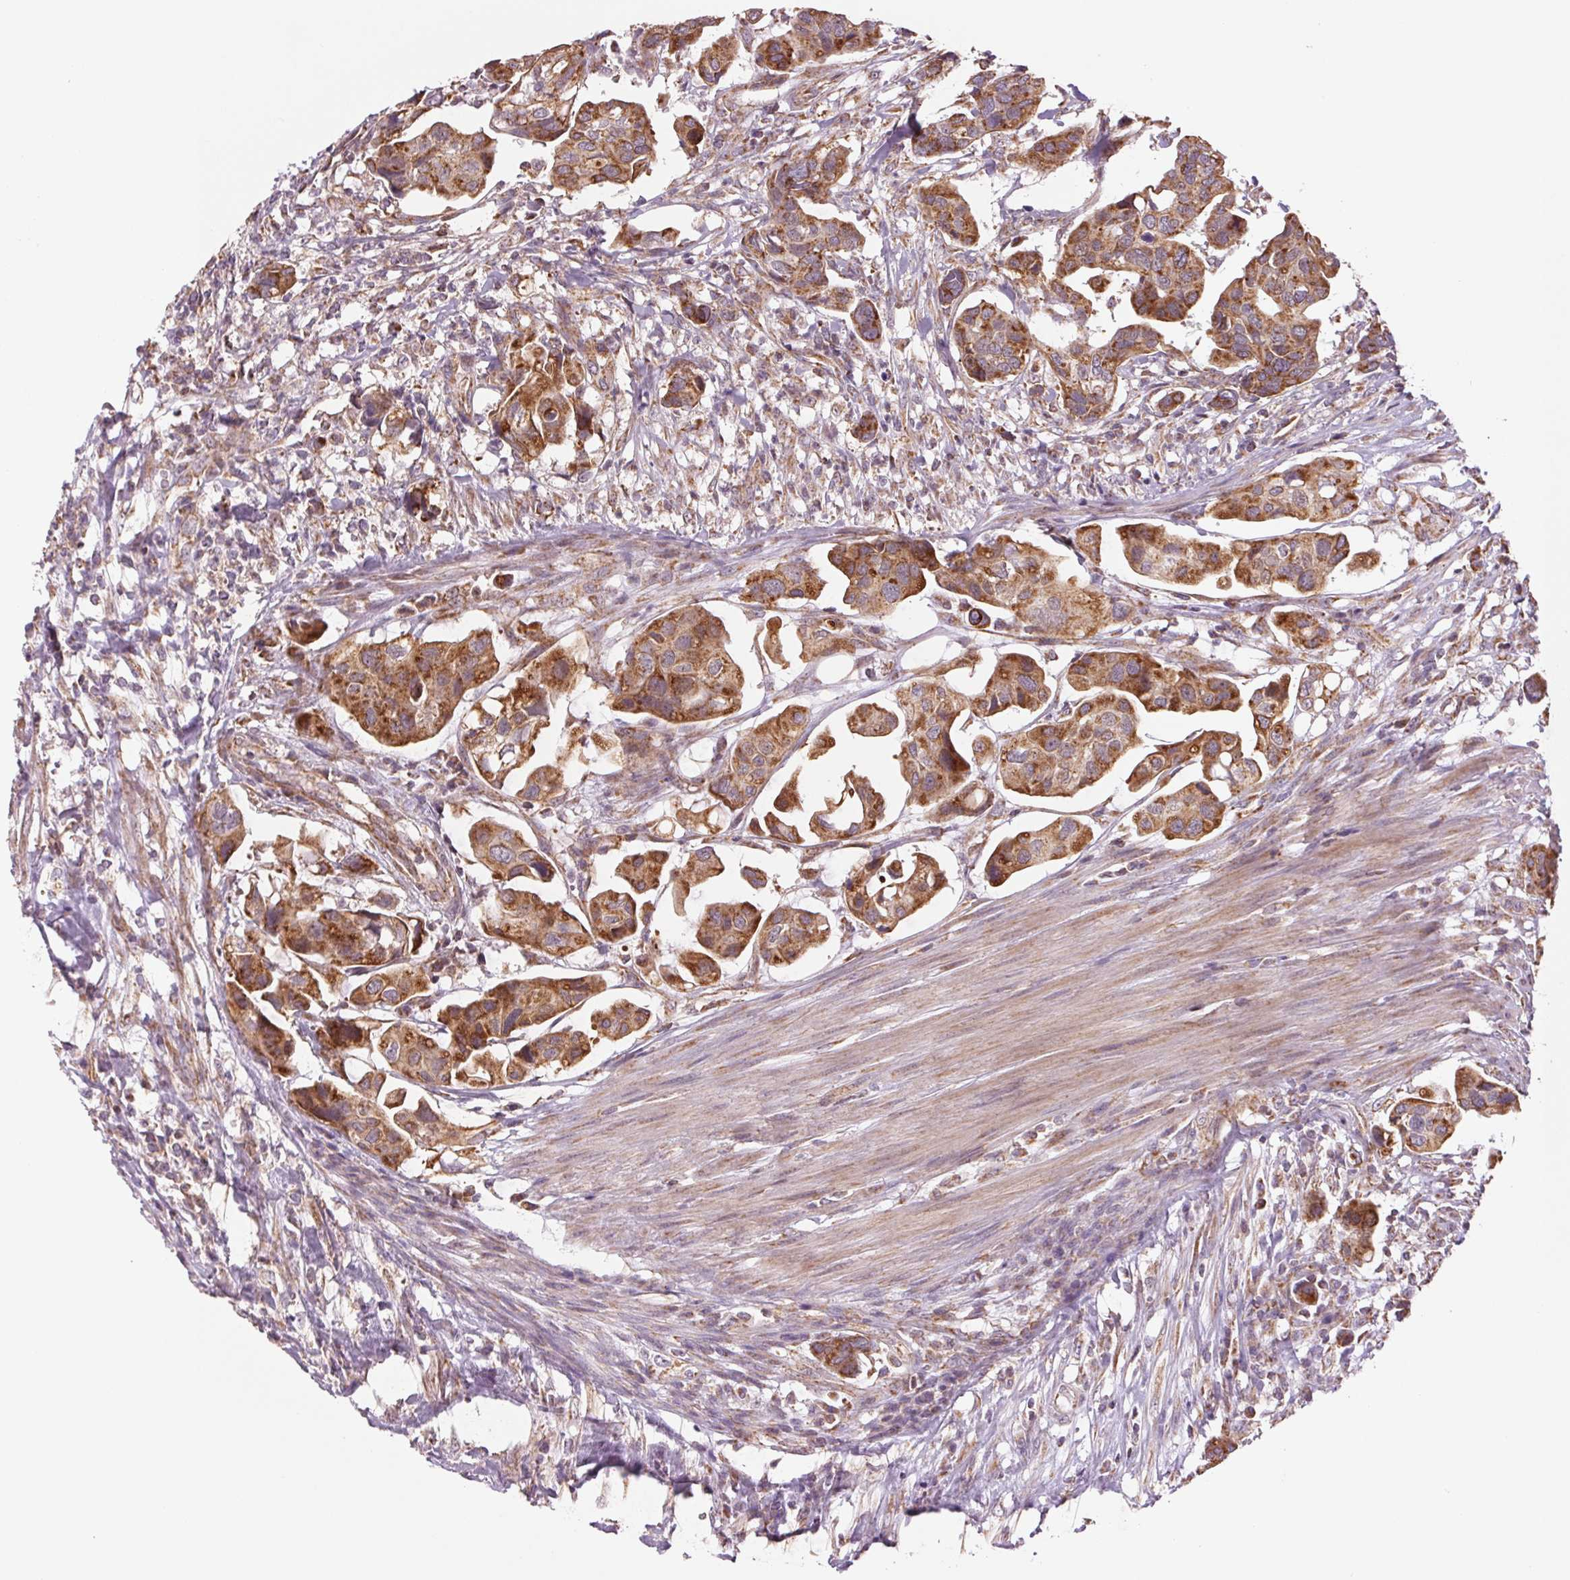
{"staining": {"intensity": "moderate", "quantity": ">75%", "location": "cytoplasmic/membranous"}, "tissue": "renal cancer", "cell_type": "Tumor cells", "image_type": "cancer", "snomed": [{"axis": "morphology", "description": "Adenocarcinoma, NOS"}, {"axis": "topography", "description": "Urinary bladder"}], "caption": "Immunohistochemical staining of renal adenocarcinoma exhibits medium levels of moderate cytoplasmic/membranous protein positivity in approximately >75% of tumor cells.", "gene": "MATCAP1", "patient": {"sex": "male", "age": 61}}